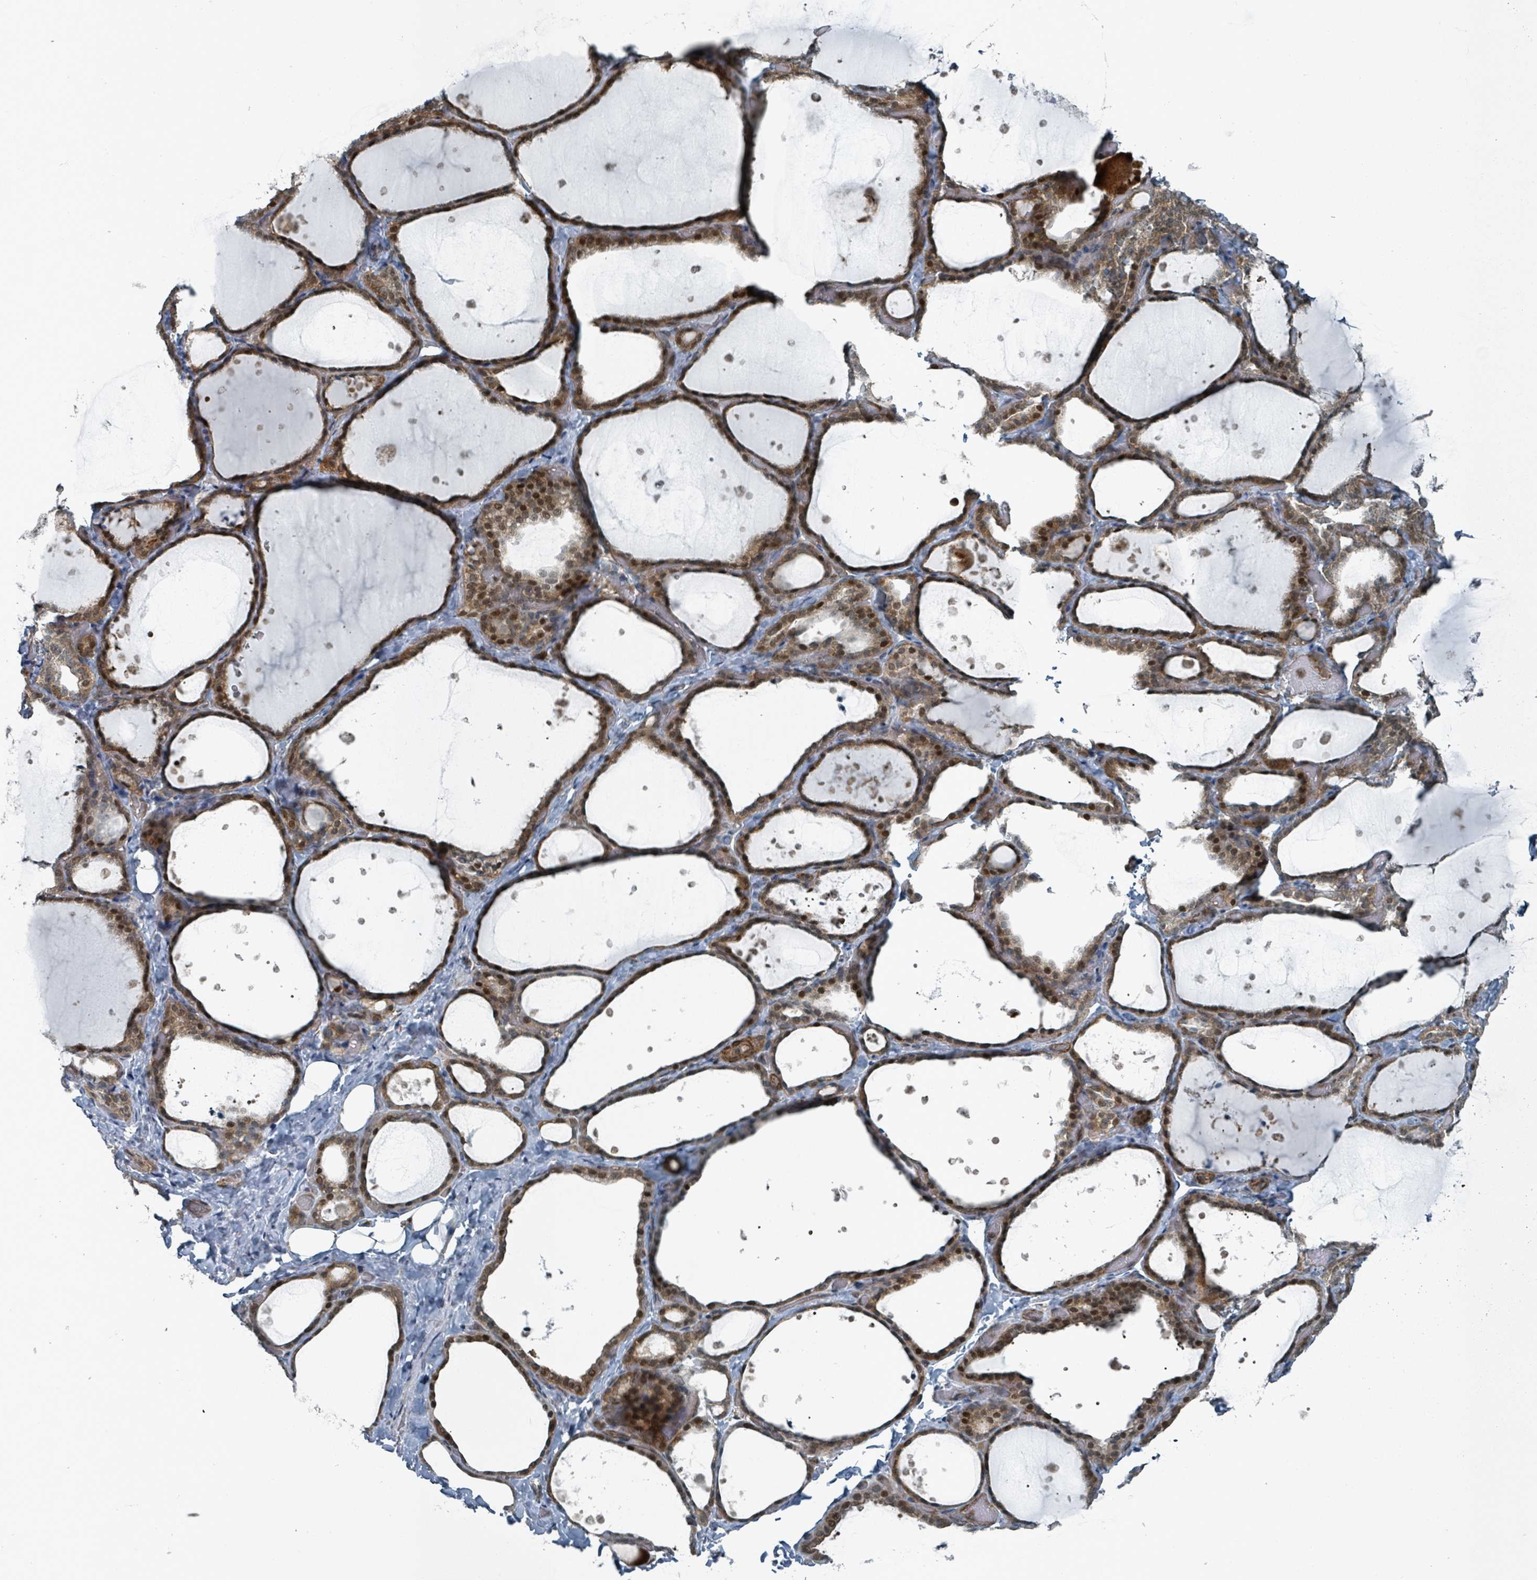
{"staining": {"intensity": "strong", "quantity": ">75%", "location": "cytoplasmic/membranous,nuclear"}, "tissue": "thyroid gland", "cell_type": "Glandular cells", "image_type": "normal", "snomed": [{"axis": "morphology", "description": "Normal tissue, NOS"}, {"axis": "topography", "description": "Thyroid gland"}], "caption": "Human thyroid gland stained with a brown dye shows strong cytoplasmic/membranous,nuclear positive expression in approximately >75% of glandular cells.", "gene": "RHPN2", "patient": {"sex": "female", "age": 44}}